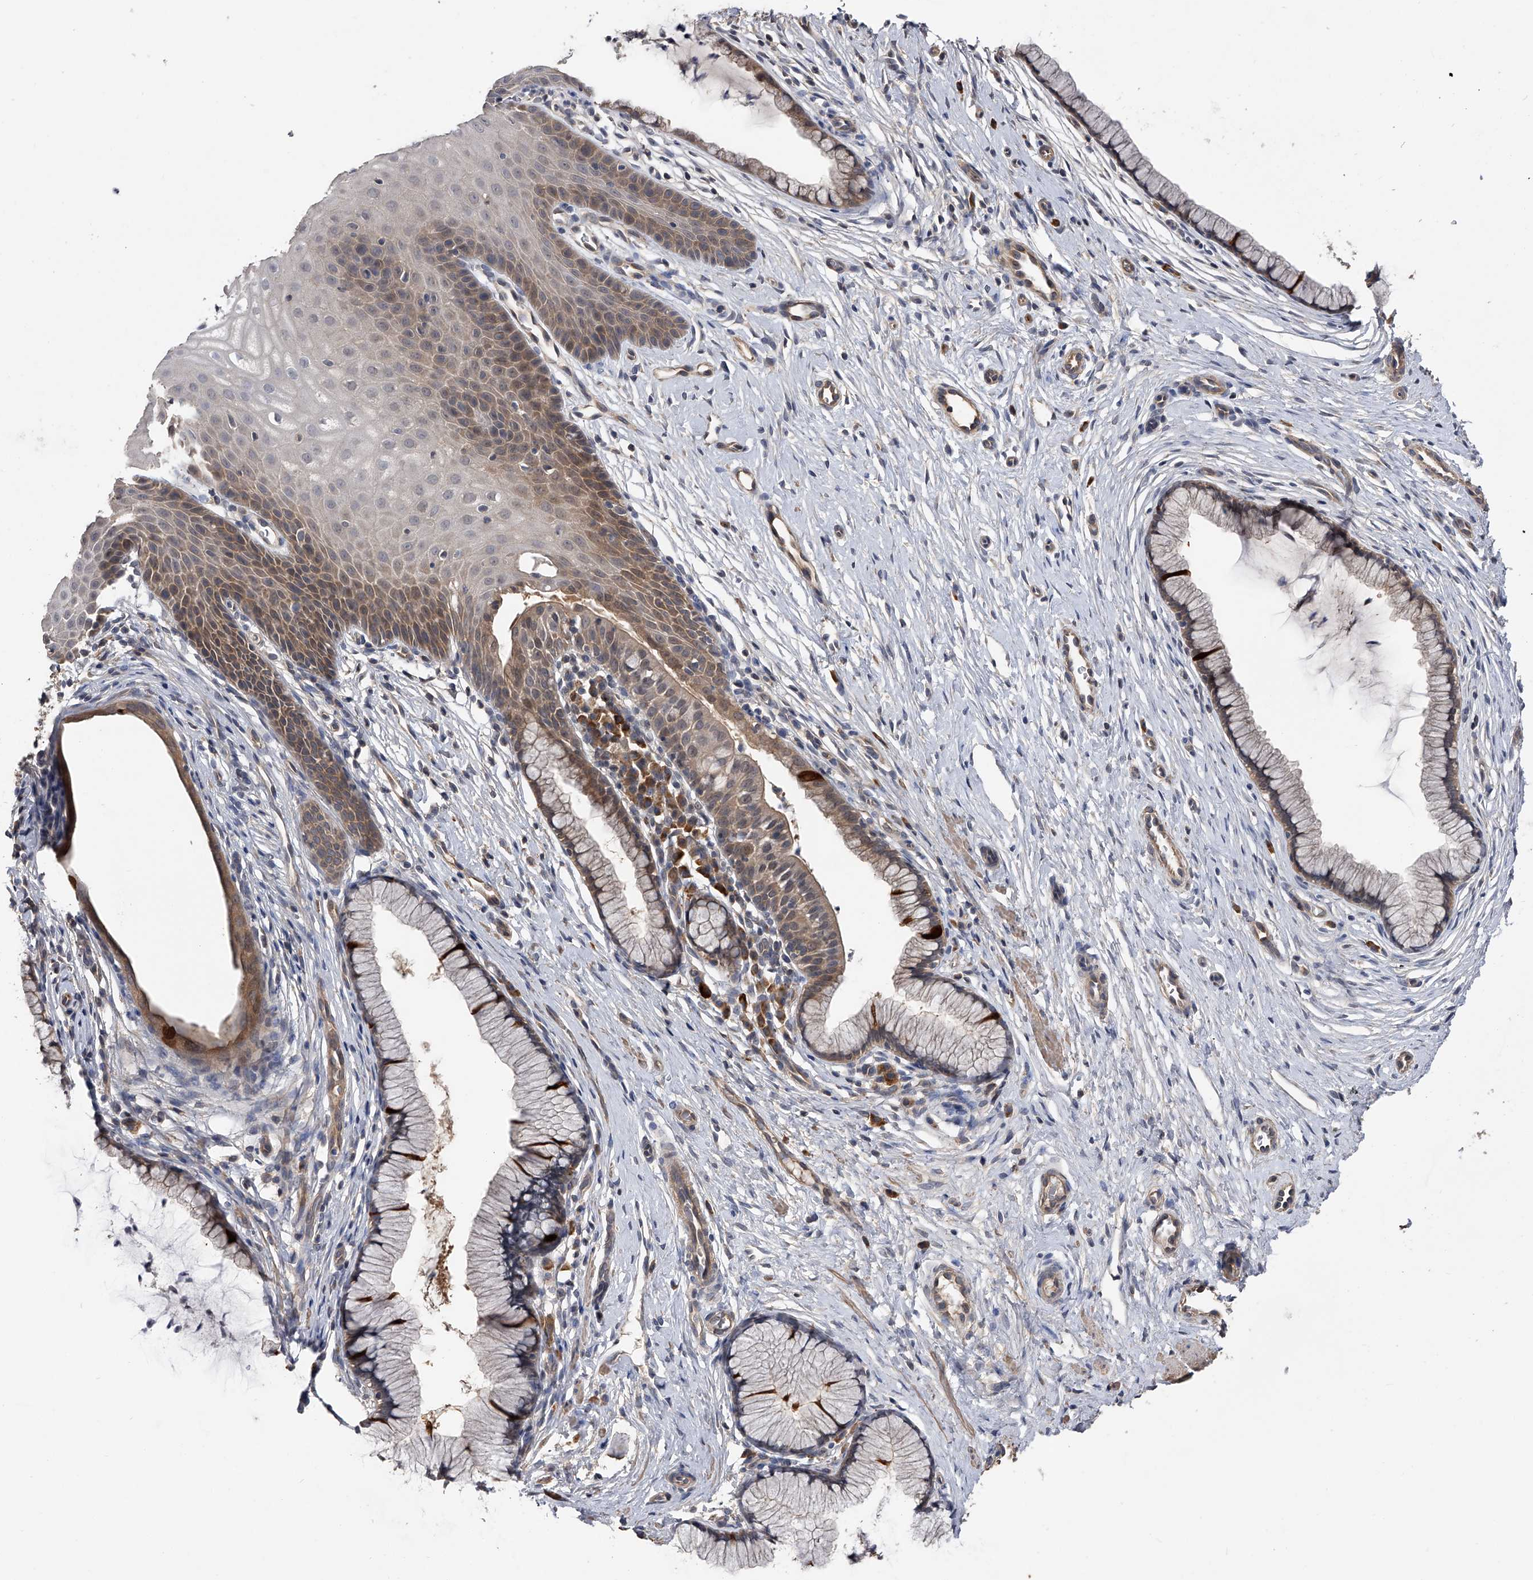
{"staining": {"intensity": "strong", "quantity": "25%-75%", "location": "cytoplasmic/membranous"}, "tissue": "cervix", "cell_type": "Glandular cells", "image_type": "normal", "snomed": [{"axis": "morphology", "description": "Normal tissue, NOS"}, {"axis": "topography", "description": "Cervix"}], "caption": "Cervix stained with immunohistochemistry (IHC) reveals strong cytoplasmic/membranous expression in about 25%-75% of glandular cells.", "gene": "CFAP298", "patient": {"sex": "female", "age": 36}}